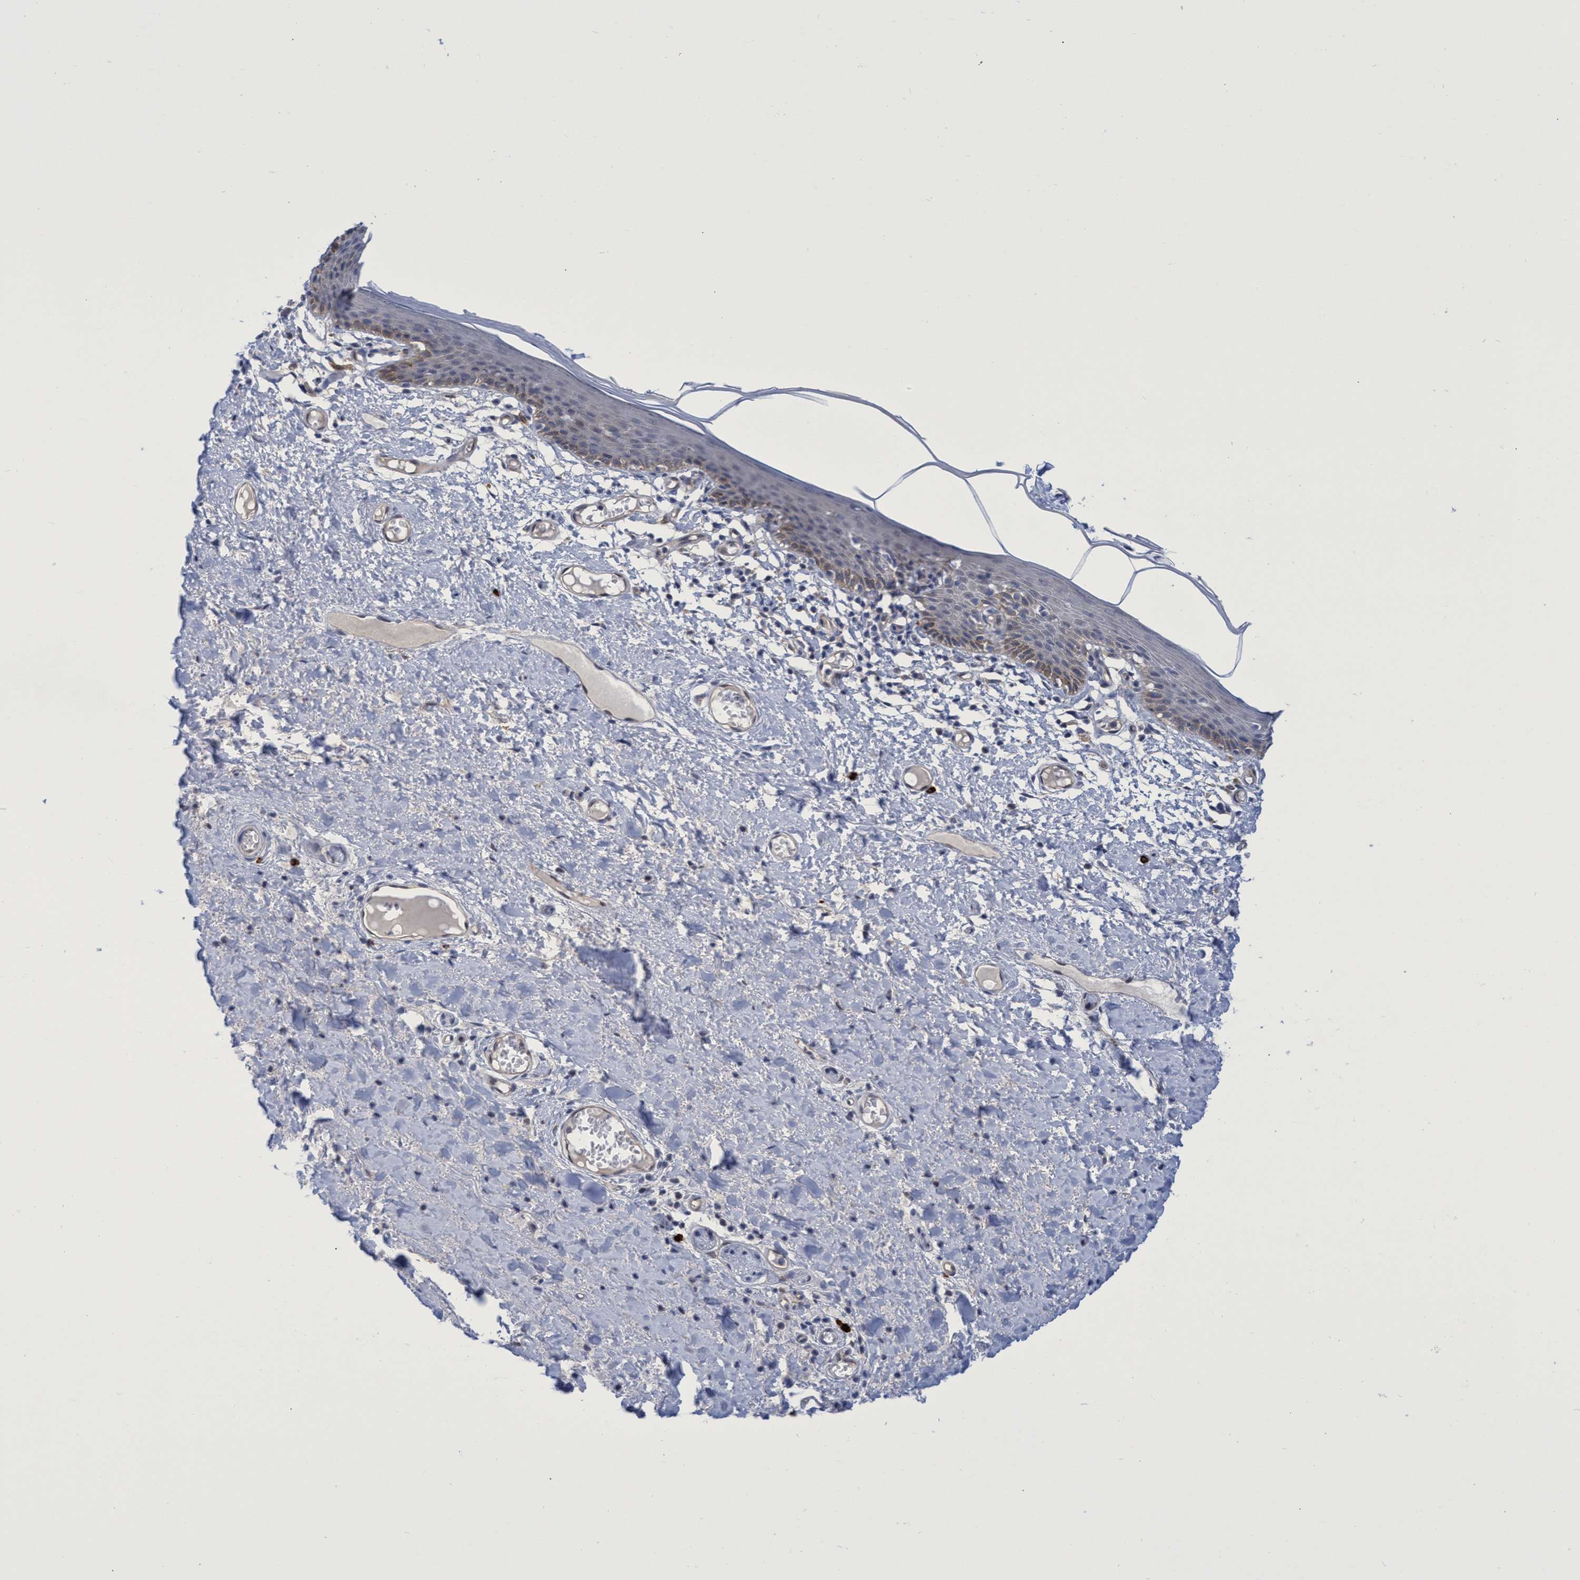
{"staining": {"intensity": "weak", "quantity": "<25%", "location": "cytoplasmic/membranous"}, "tissue": "skin", "cell_type": "Epidermal cells", "image_type": "normal", "snomed": [{"axis": "morphology", "description": "Normal tissue, NOS"}, {"axis": "topography", "description": "Vulva"}], "caption": "Immunohistochemistry histopathology image of benign skin: human skin stained with DAB exhibits no significant protein positivity in epidermal cells. (Brightfield microscopy of DAB (3,3'-diaminobenzidine) IHC at high magnification).", "gene": "PNPO", "patient": {"sex": "female", "age": 54}}